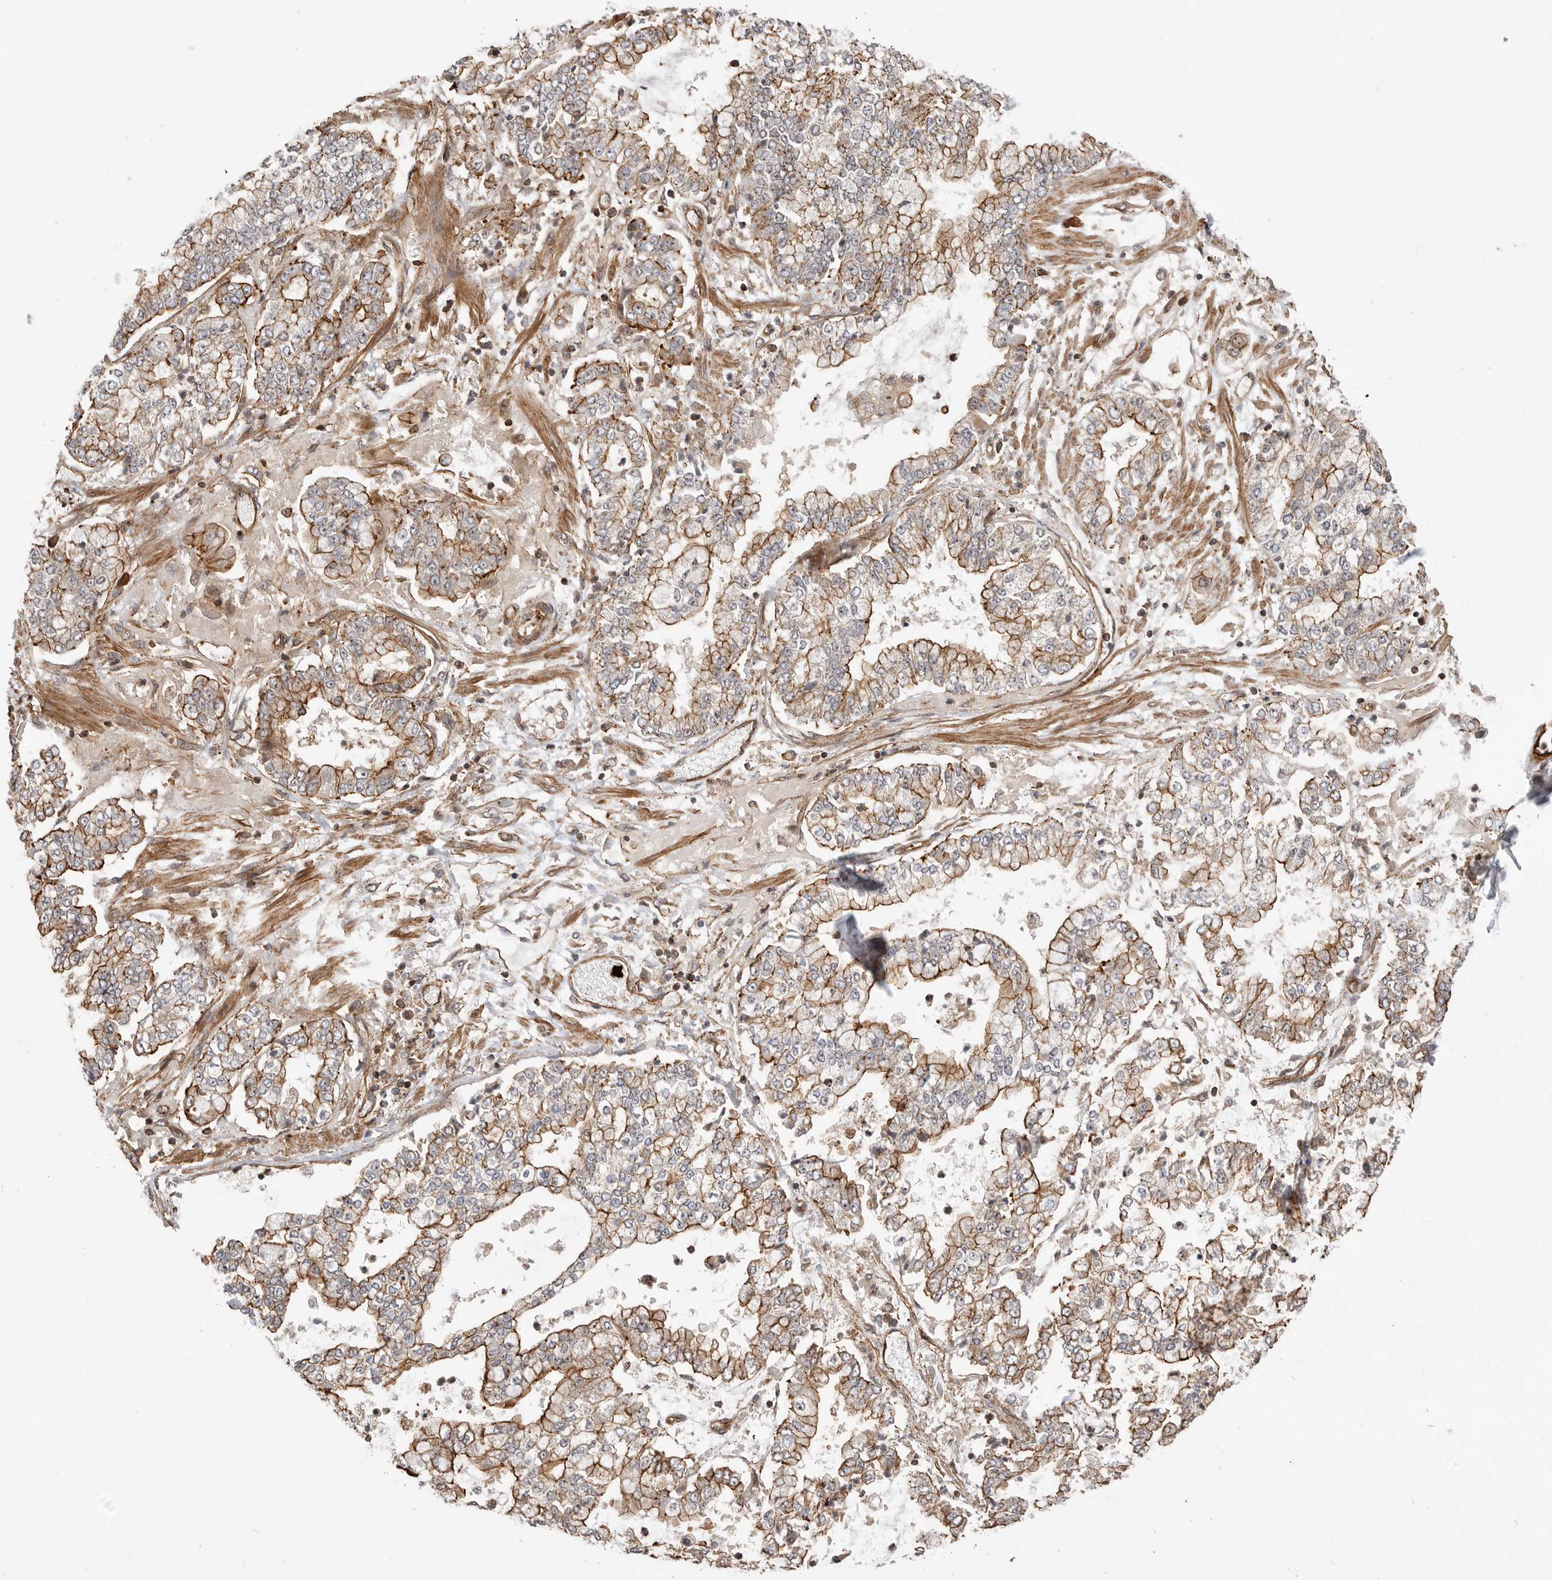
{"staining": {"intensity": "strong", "quantity": ">75%", "location": "cytoplasmic/membranous"}, "tissue": "stomach cancer", "cell_type": "Tumor cells", "image_type": "cancer", "snomed": [{"axis": "morphology", "description": "Adenocarcinoma, NOS"}, {"axis": "topography", "description": "Stomach"}], "caption": "IHC image of human stomach adenocarcinoma stained for a protein (brown), which reveals high levels of strong cytoplasmic/membranous positivity in approximately >75% of tumor cells.", "gene": "GPATCH2", "patient": {"sex": "male", "age": 76}}